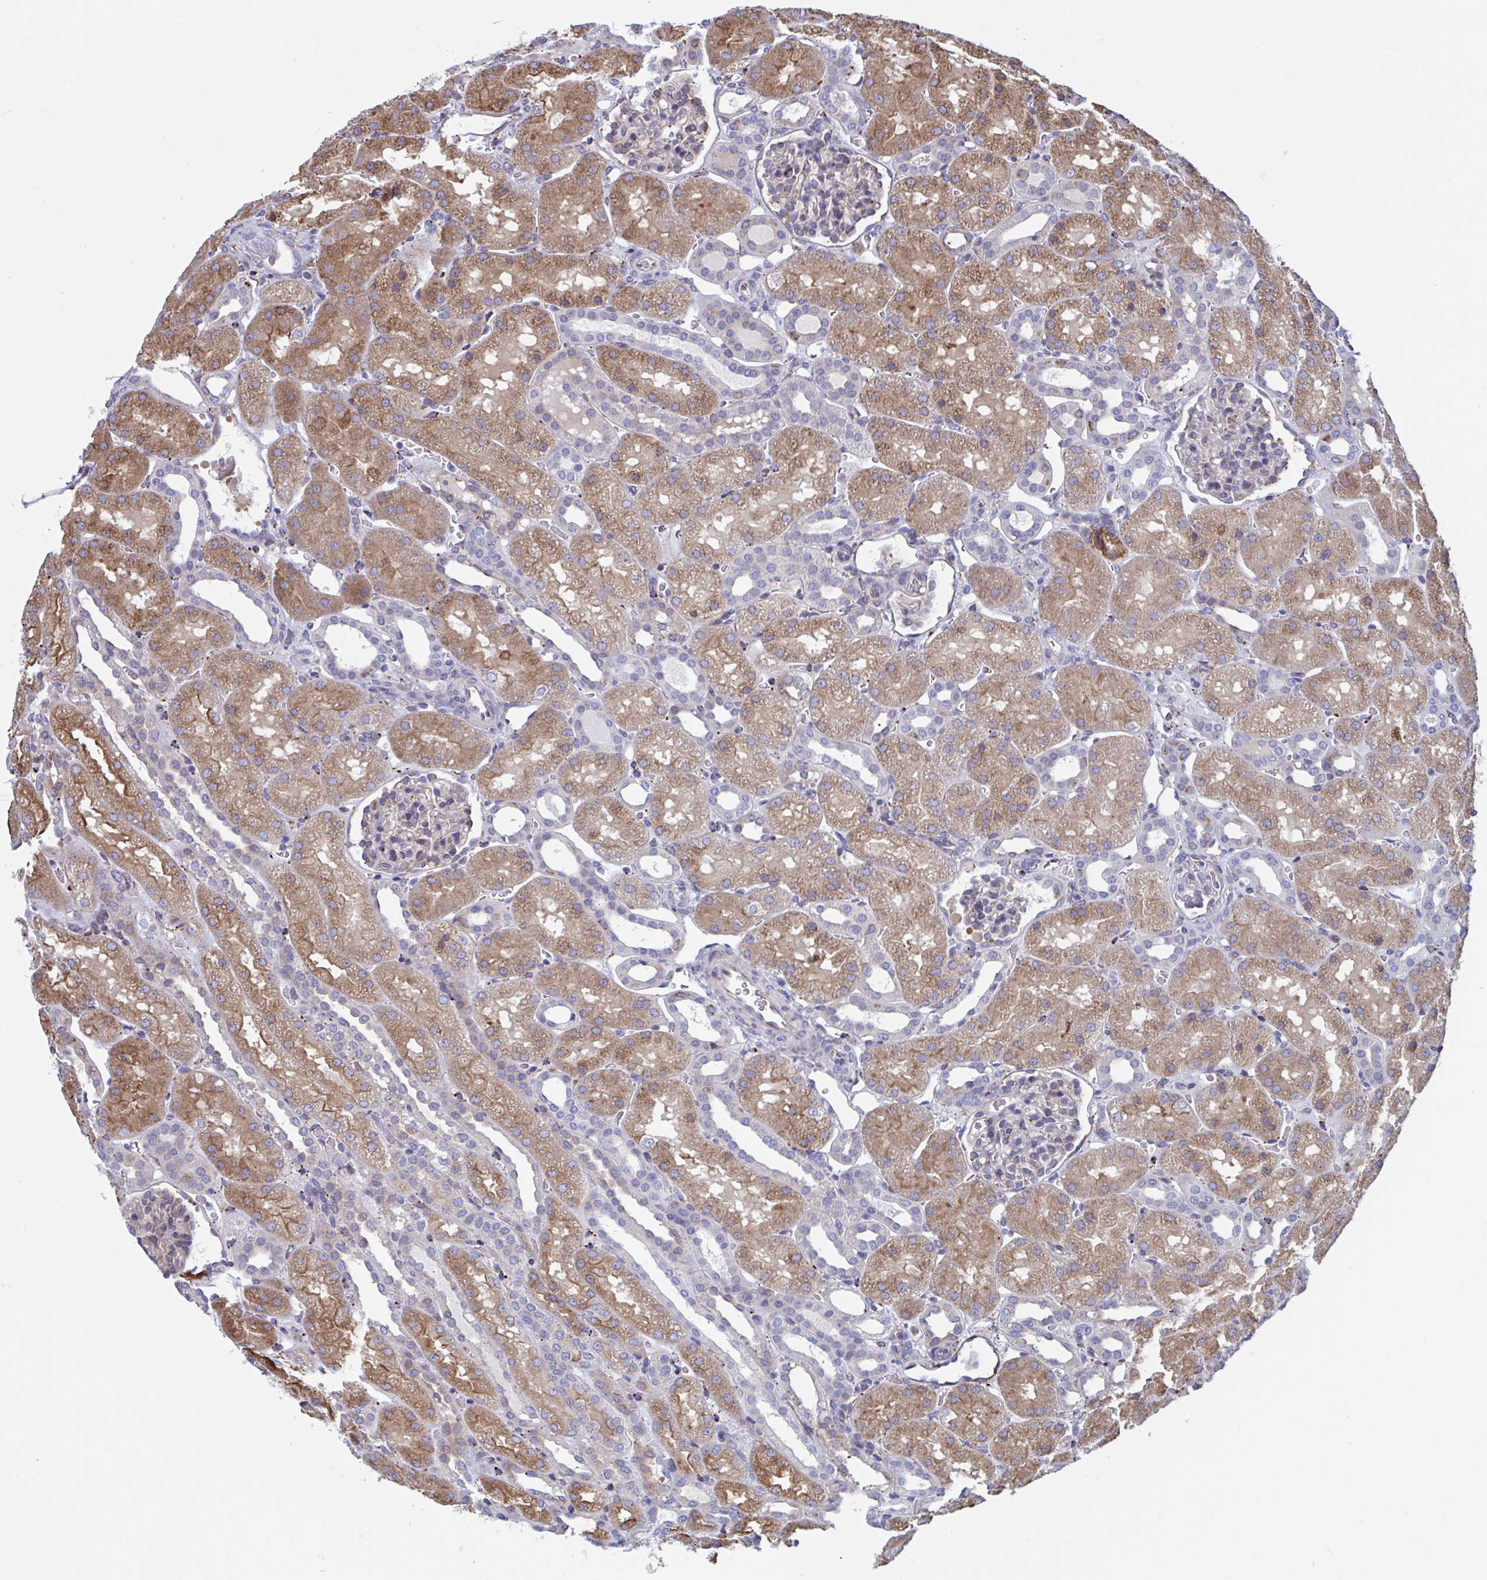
{"staining": {"intensity": "moderate", "quantity": "<25%", "location": "cytoplasmic/membranous"}, "tissue": "kidney", "cell_type": "Cells in glomeruli", "image_type": "normal", "snomed": [{"axis": "morphology", "description": "Normal tissue, NOS"}, {"axis": "topography", "description": "Kidney"}], "caption": "The image demonstrates immunohistochemical staining of unremarkable kidney. There is moderate cytoplasmic/membranous expression is present in about <25% of cells in glomeruli.", "gene": "PEAK3", "patient": {"sex": "male", "age": 2}}